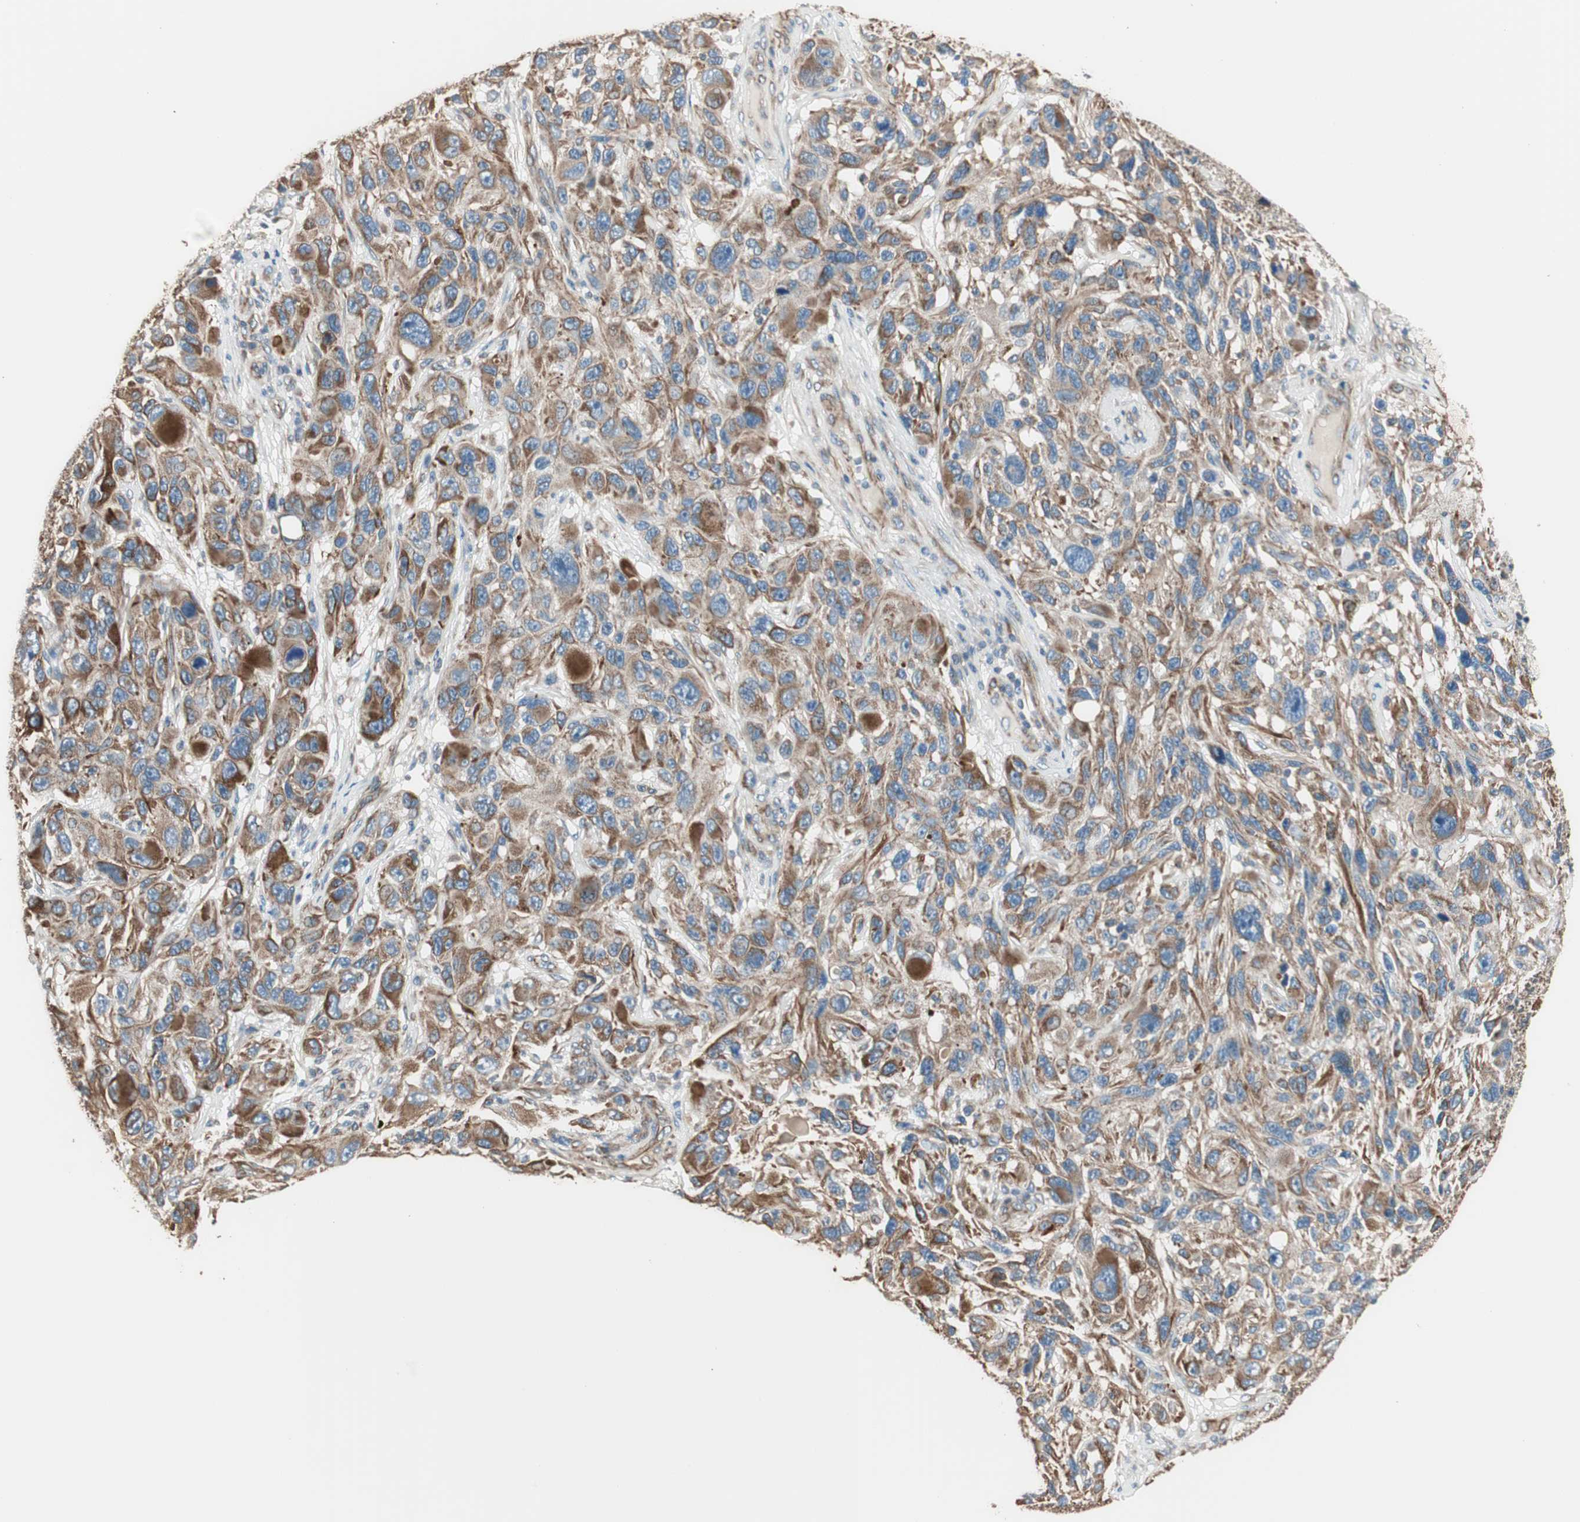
{"staining": {"intensity": "moderate", "quantity": ">75%", "location": "cytoplasmic/membranous"}, "tissue": "melanoma", "cell_type": "Tumor cells", "image_type": "cancer", "snomed": [{"axis": "morphology", "description": "Malignant melanoma, NOS"}, {"axis": "topography", "description": "Skin"}], "caption": "Immunohistochemistry (IHC) micrograph of neoplastic tissue: melanoma stained using IHC shows medium levels of moderate protein expression localized specifically in the cytoplasmic/membranous of tumor cells, appearing as a cytoplasmic/membranous brown color.", "gene": "SRCIN1", "patient": {"sex": "male", "age": 53}}